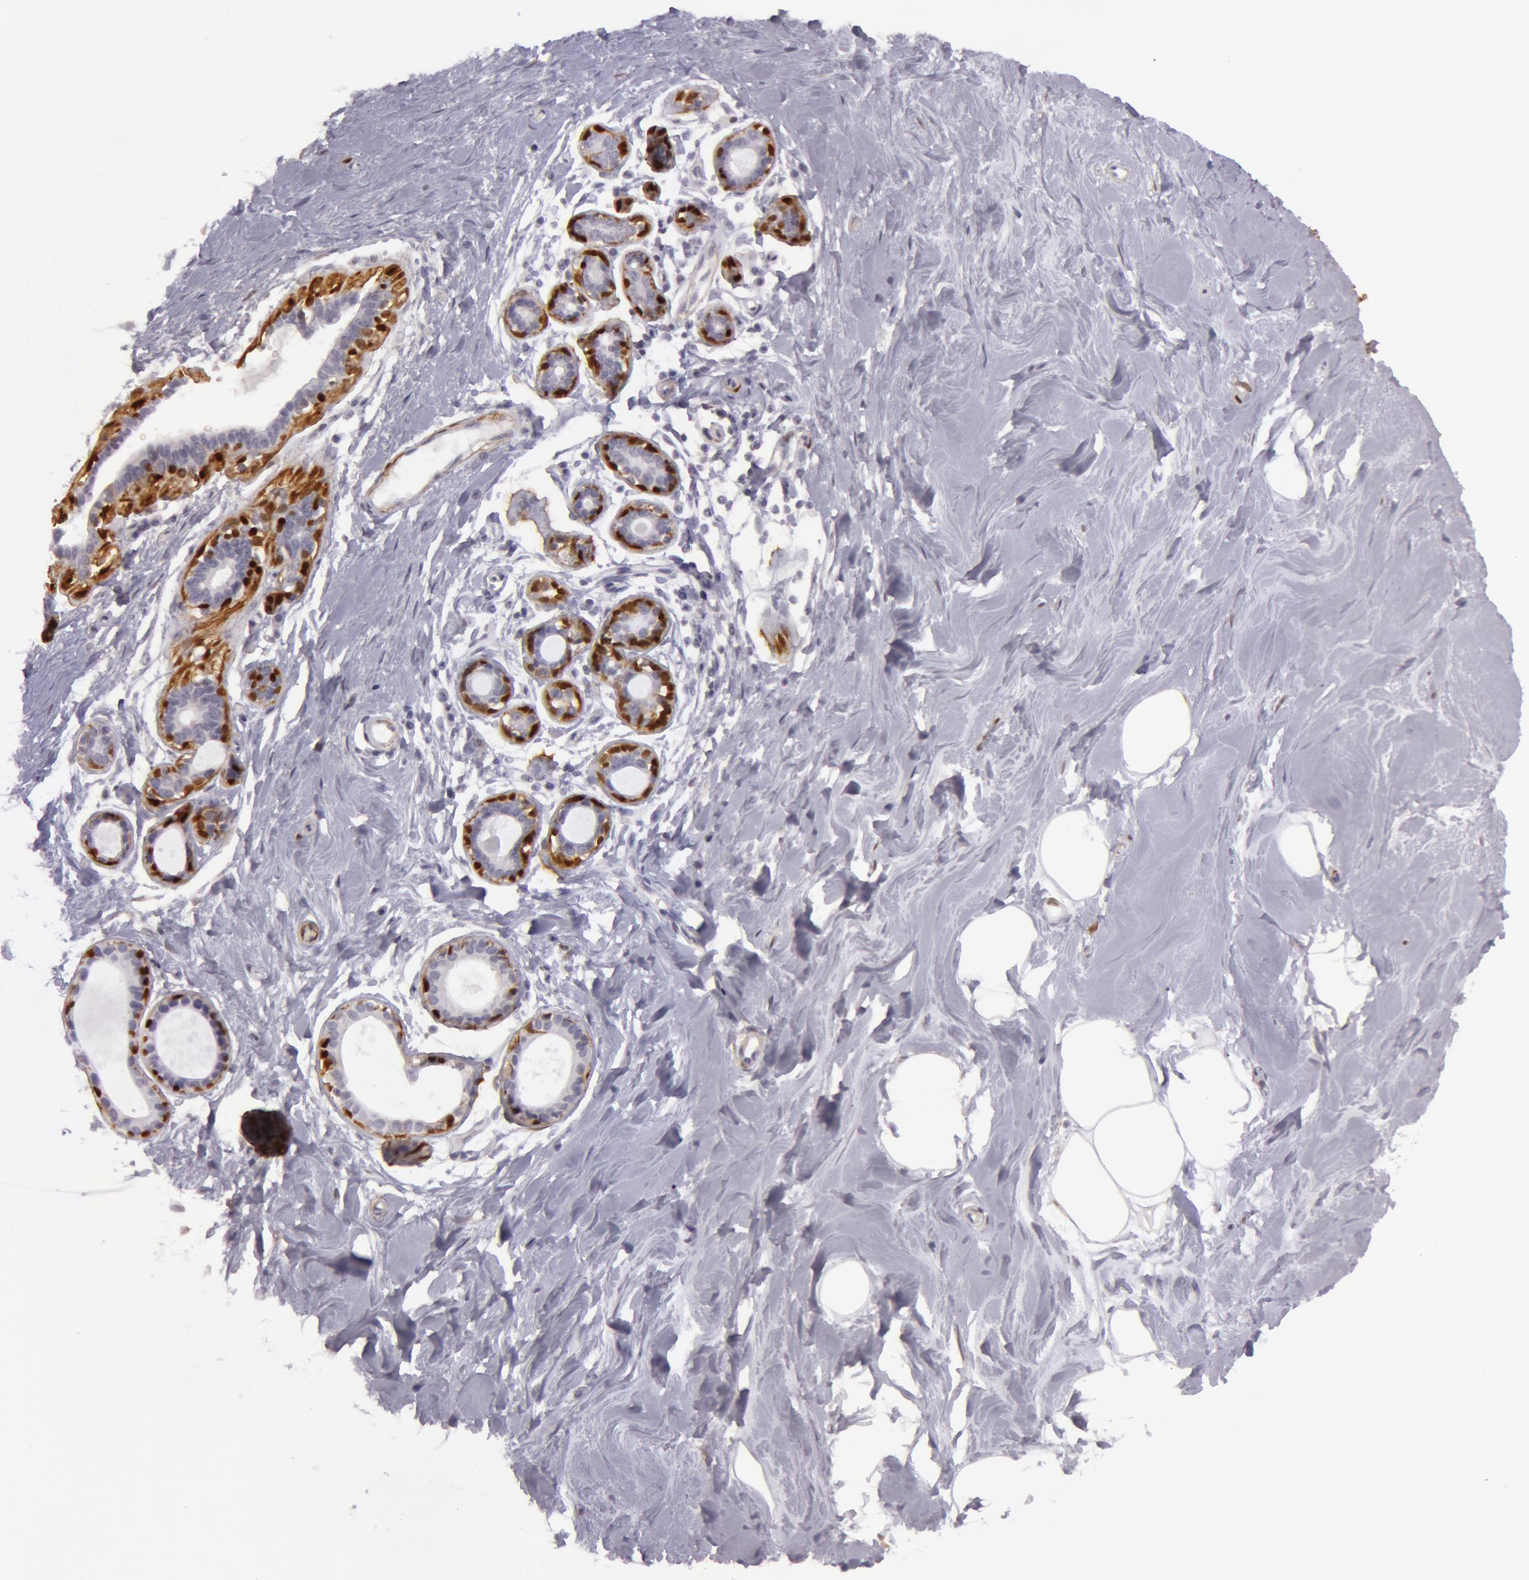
{"staining": {"intensity": "negative", "quantity": "none", "location": "none"}, "tissue": "adipose tissue", "cell_type": "Adipocytes", "image_type": "normal", "snomed": [{"axis": "morphology", "description": "Normal tissue, NOS"}, {"axis": "topography", "description": "Breast"}], "caption": "An immunohistochemistry (IHC) image of benign adipose tissue is shown. There is no staining in adipocytes of adipose tissue. Nuclei are stained in blue.", "gene": "TAGLN", "patient": {"sex": "female", "age": 44}}